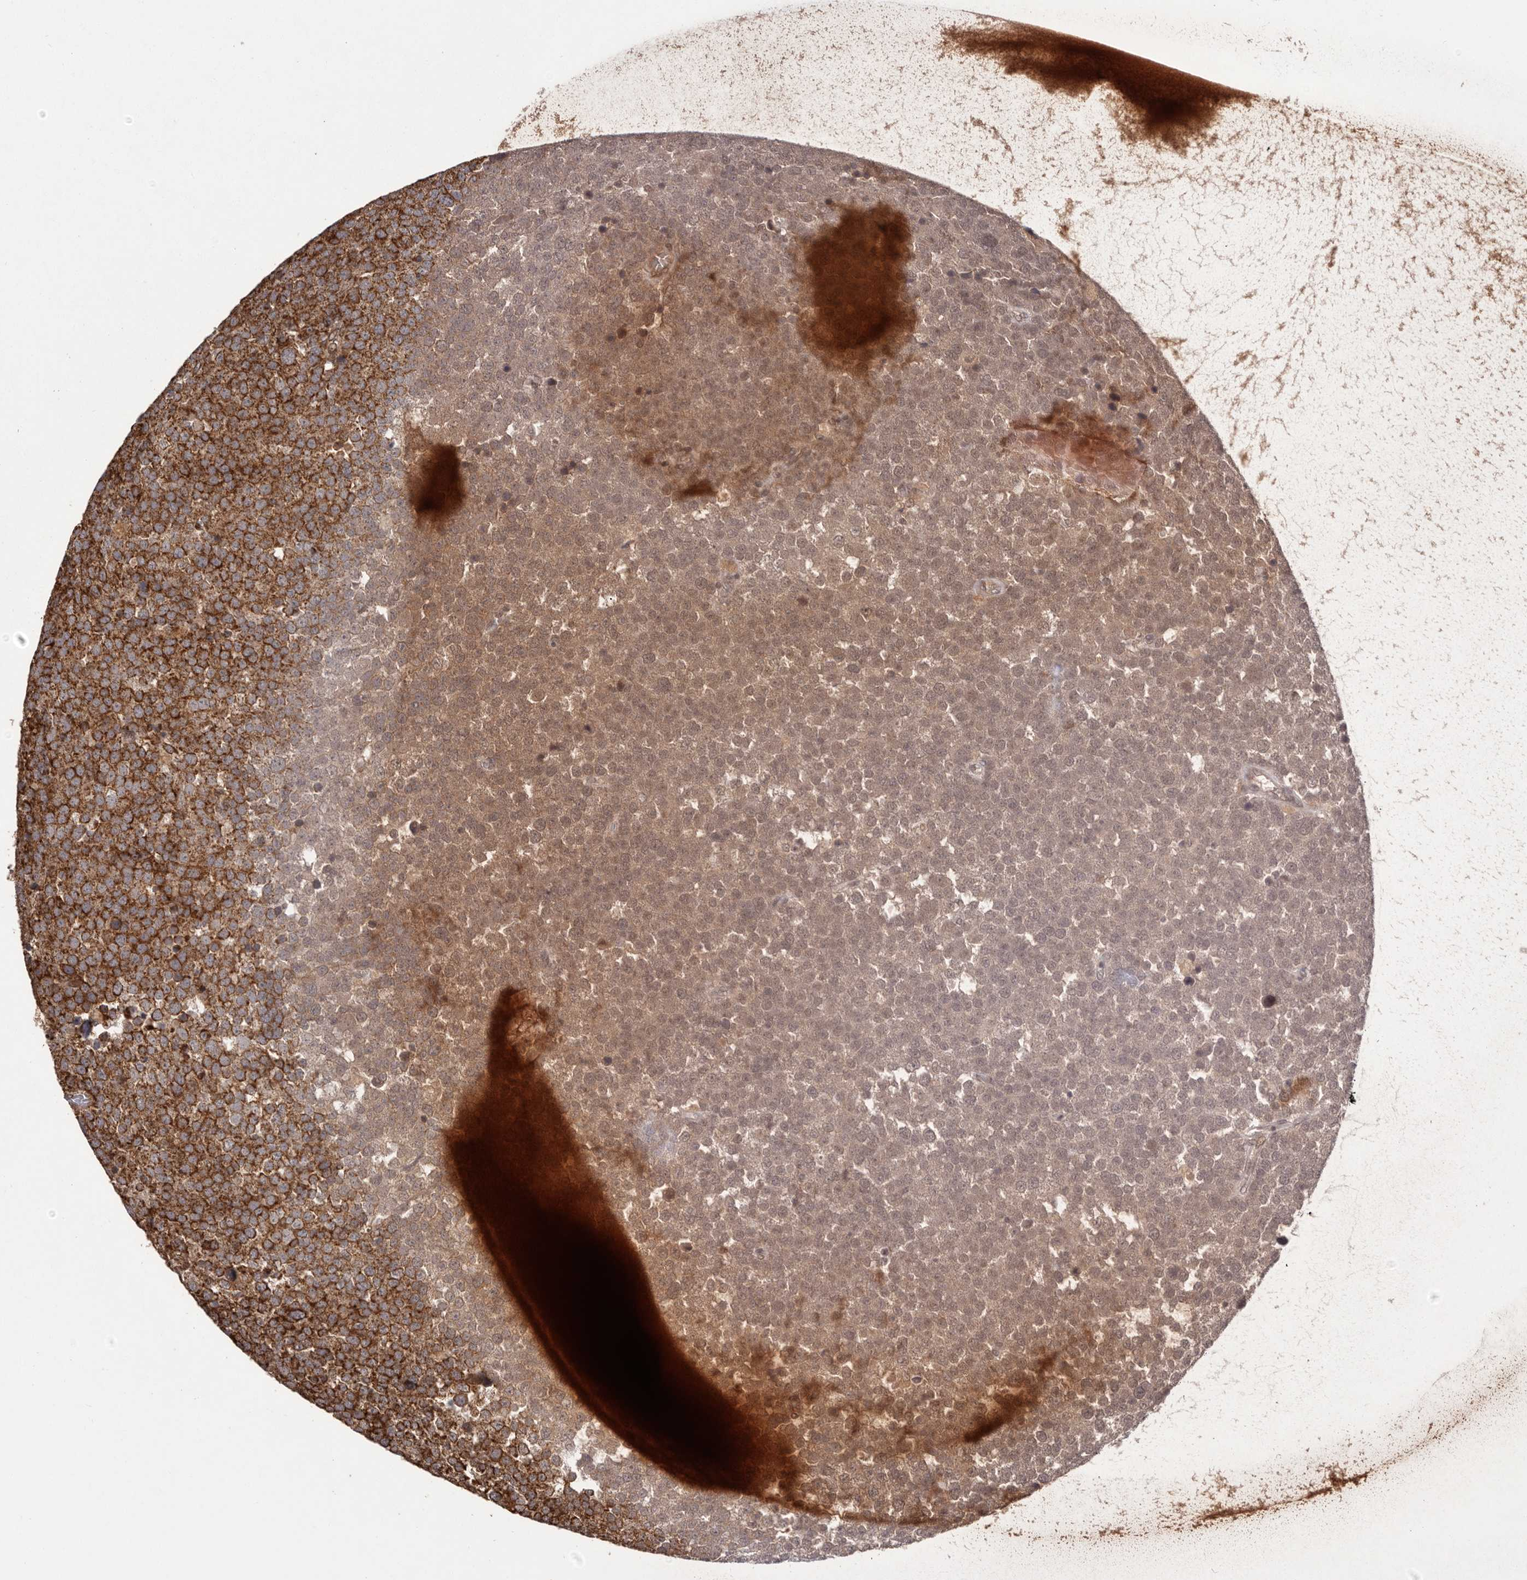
{"staining": {"intensity": "strong", "quantity": ">75%", "location": "cytoplasmic/membranous"}, "tissue": "testis cancer", "cell_type": "Tumor cells", "image_type": "cancer", "snomed": [{"axis": "morphology", "description": "Seminoma, NOS"}, {"axis": "topography", "description": "Testis"}], "caption": "The immunohistochemical stain labels strong cytoplasmic/membranous staining in tumor cells of seminoma (testis) tissue.", "gene": "CHRM2", "patient": {"sex": "male", "age": 71}}